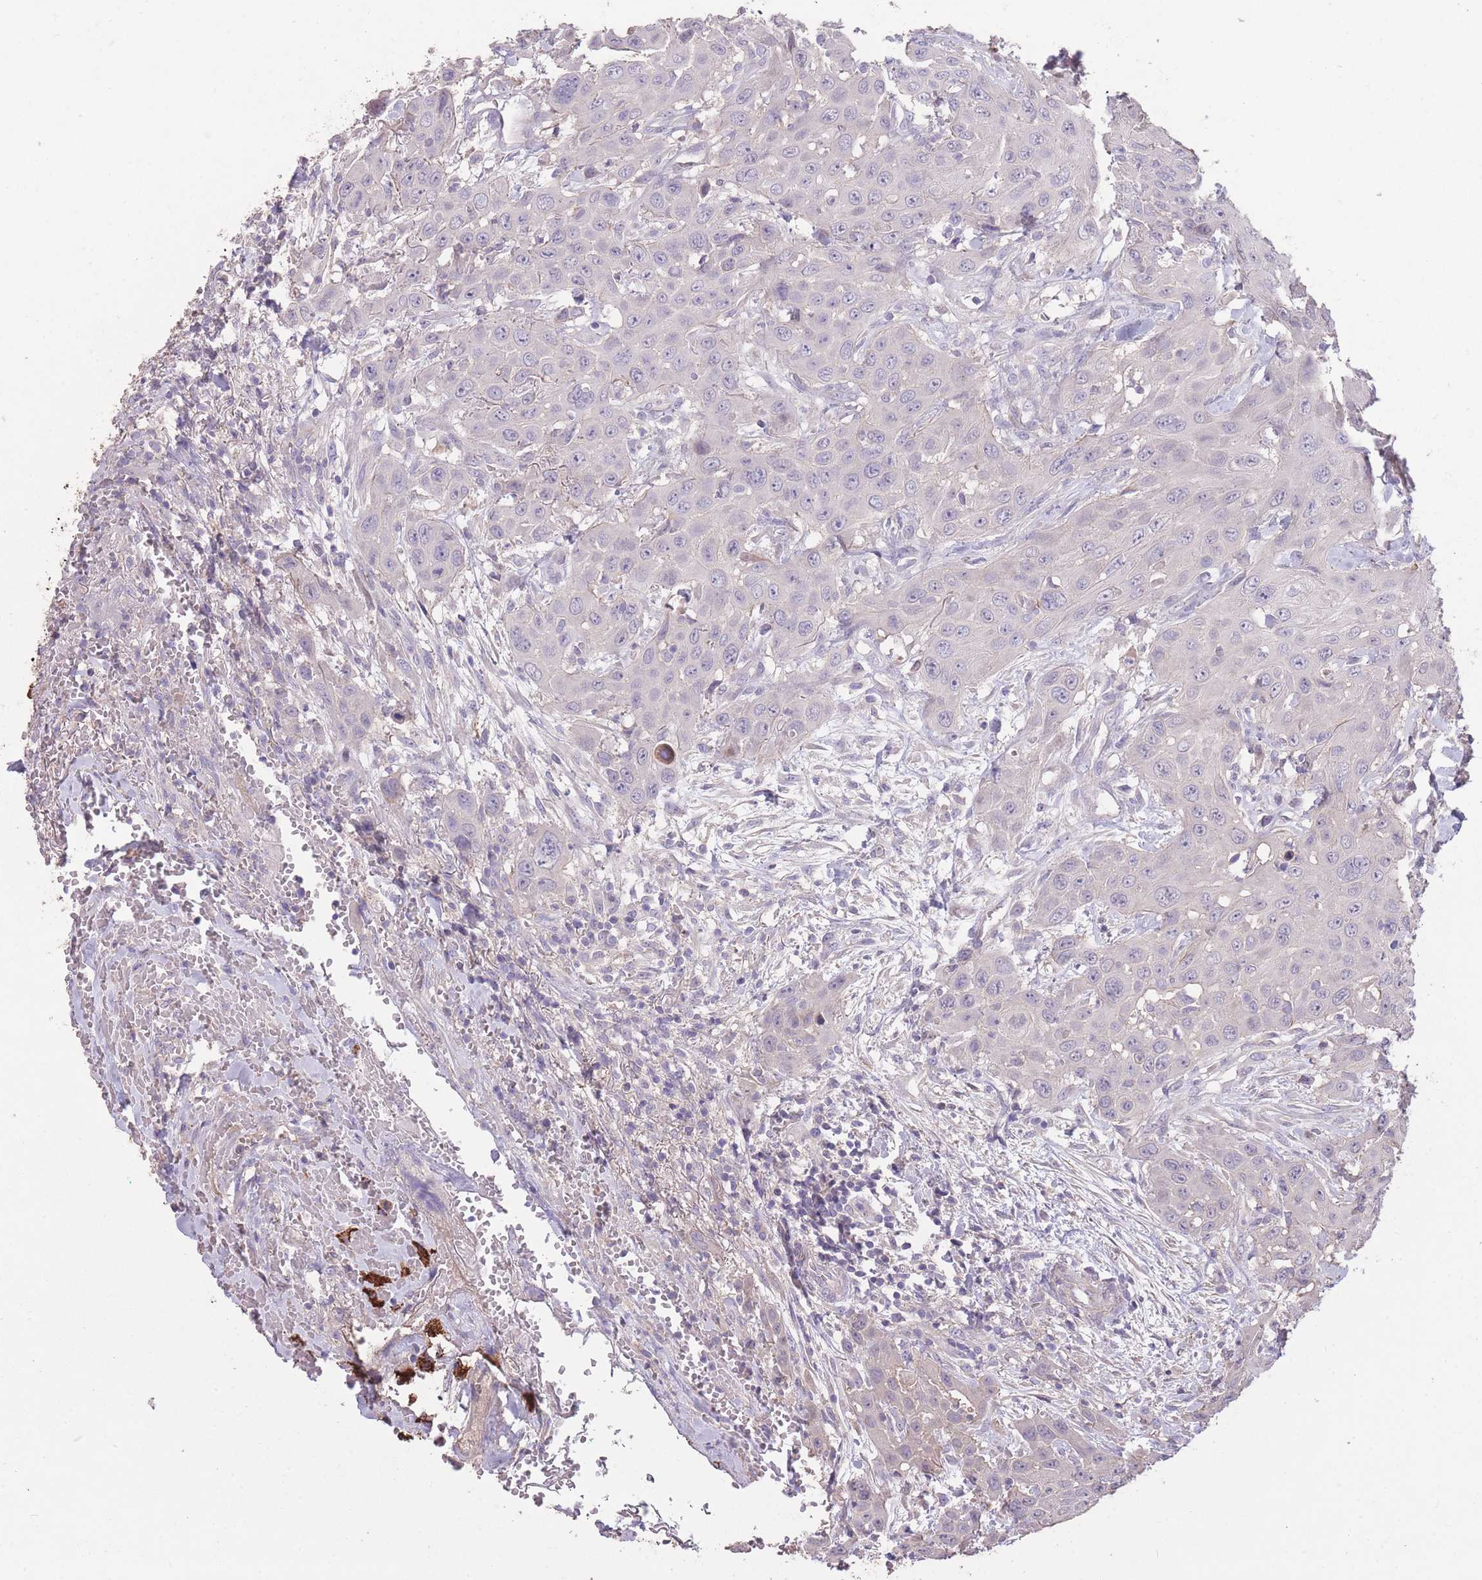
{"staining": {"intensity": "negative", "quantity": "none", "location": "none"}, "tissue": "head and neck cancer", "cell_type": "Tumor cells", "image_type": "cancer", "snomed": [{"axis": "morphology", "description": "Squamous cell carcinoma, NOS"}, {"axis": "topography", "description": "Head-Neck"}], "caption": "Immunohistochemistry micrograph of head and neck cancer (squamous cell carcinoma) stained for a protein (brown), which demonstrates no expression in tumor cells. (Brightfield microscopy of DAB (3,3'-diaminobenzidine) IHC at high magnification).", "gene": "RSPH10B", "patient": {"sex": "male", "age": 81}}